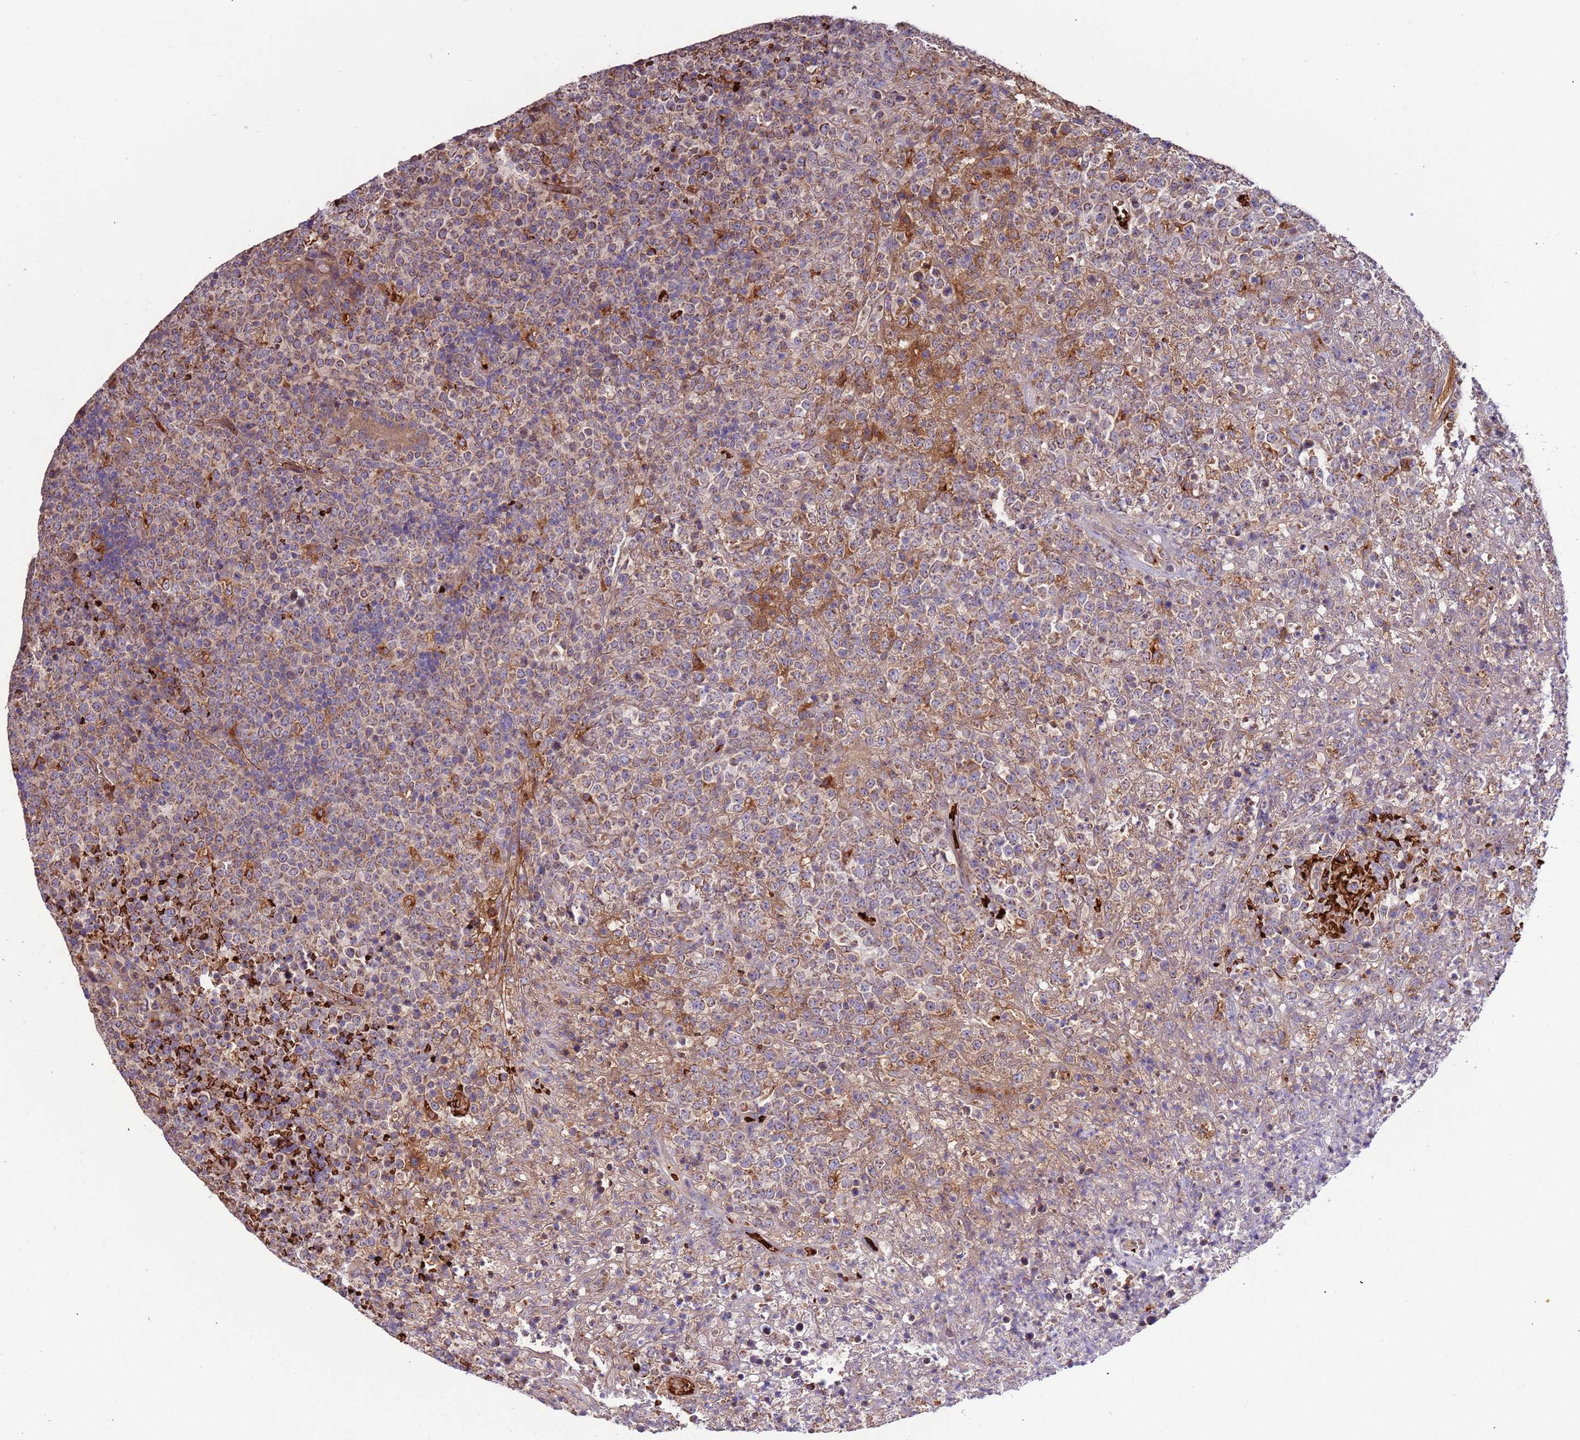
{"staining": {"intensity": "moderate", "quantity": ">75%", "location": "cytoplasmic/membranous"}, "tissue": "lymphoma", "cell_type": "Tumor cells", "image_type": "cancer", "snomed": [{"axis": "morphology", "description": "Malignant lymphoma, non-Hodgkin's type, High grade"}, {"axis": "topography", "description": "Colon"}], "caption": "Immunohistochemical staining of high-grade malignant lymphoma, non-Hodgkin's type displays medium levels of moderate cytoplasmic/membranous staining in approximately >75% of tumor cells.", "gene": "VPS36", "patient": {"sex": "female", "age": 53}}